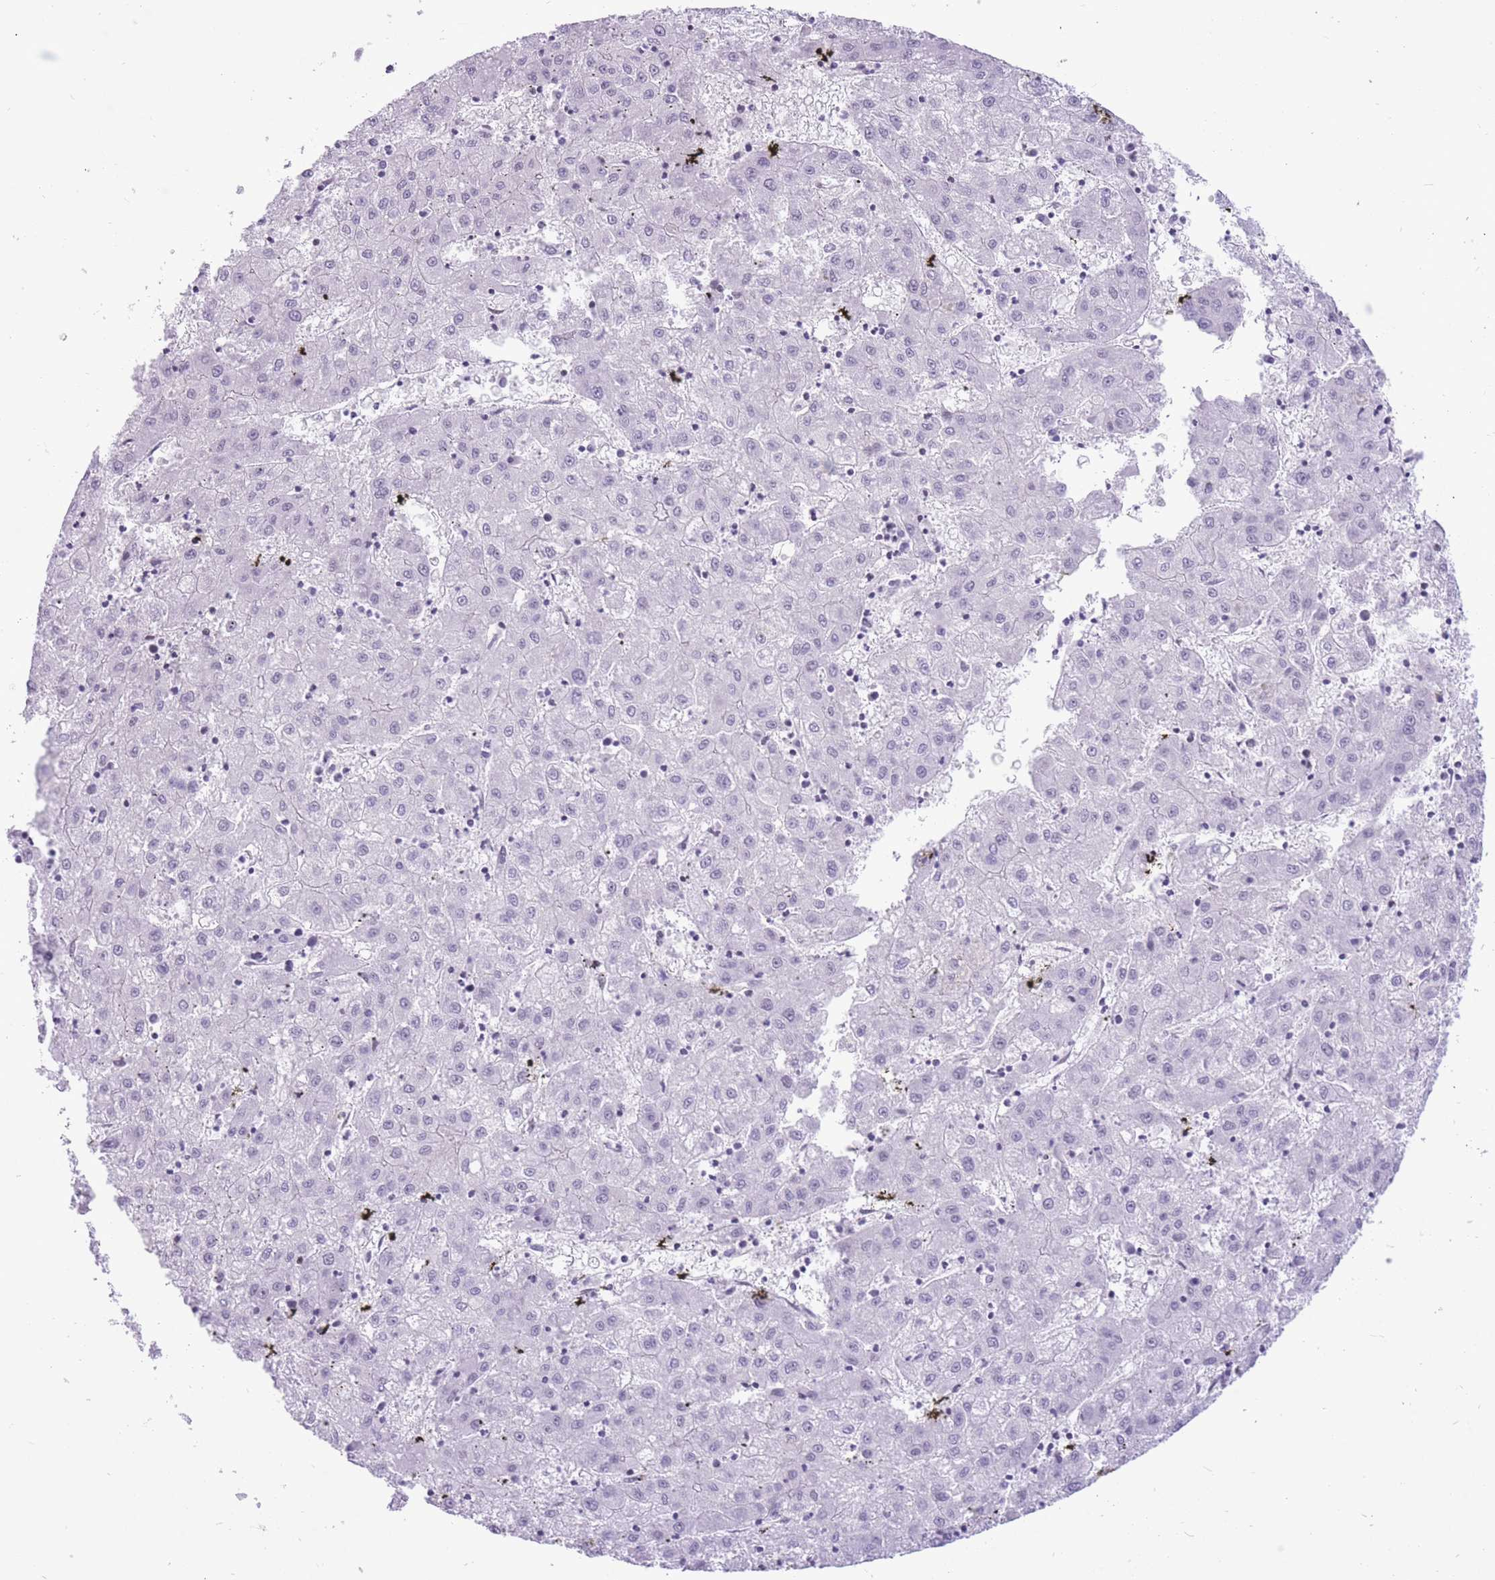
{"staining": {"intensity": "negative", "quantity": "none", "location": "none"}, "tissue": "liver cancer", "cell_type": "Tumor cells", "image_type": "cancer", "snomed": [{"axis": "morphology", "description": "Carcinoma, Hepatocellular, NOS"}, {"axis": "topography", "description": "Liver"}], "caption": "Immunohistochemistry of liver cancer (hepatocellular carcinoma) displays no staining in tumor cells. Brightfield microscopy of immunohistochemistry stained with DAB (3,3'-diaminobenzidine) (brown) and hematoxylin (blue), captured at high magnification.", "gene": "ZBED5", "patient": {"sex": "male", "age": 72}}